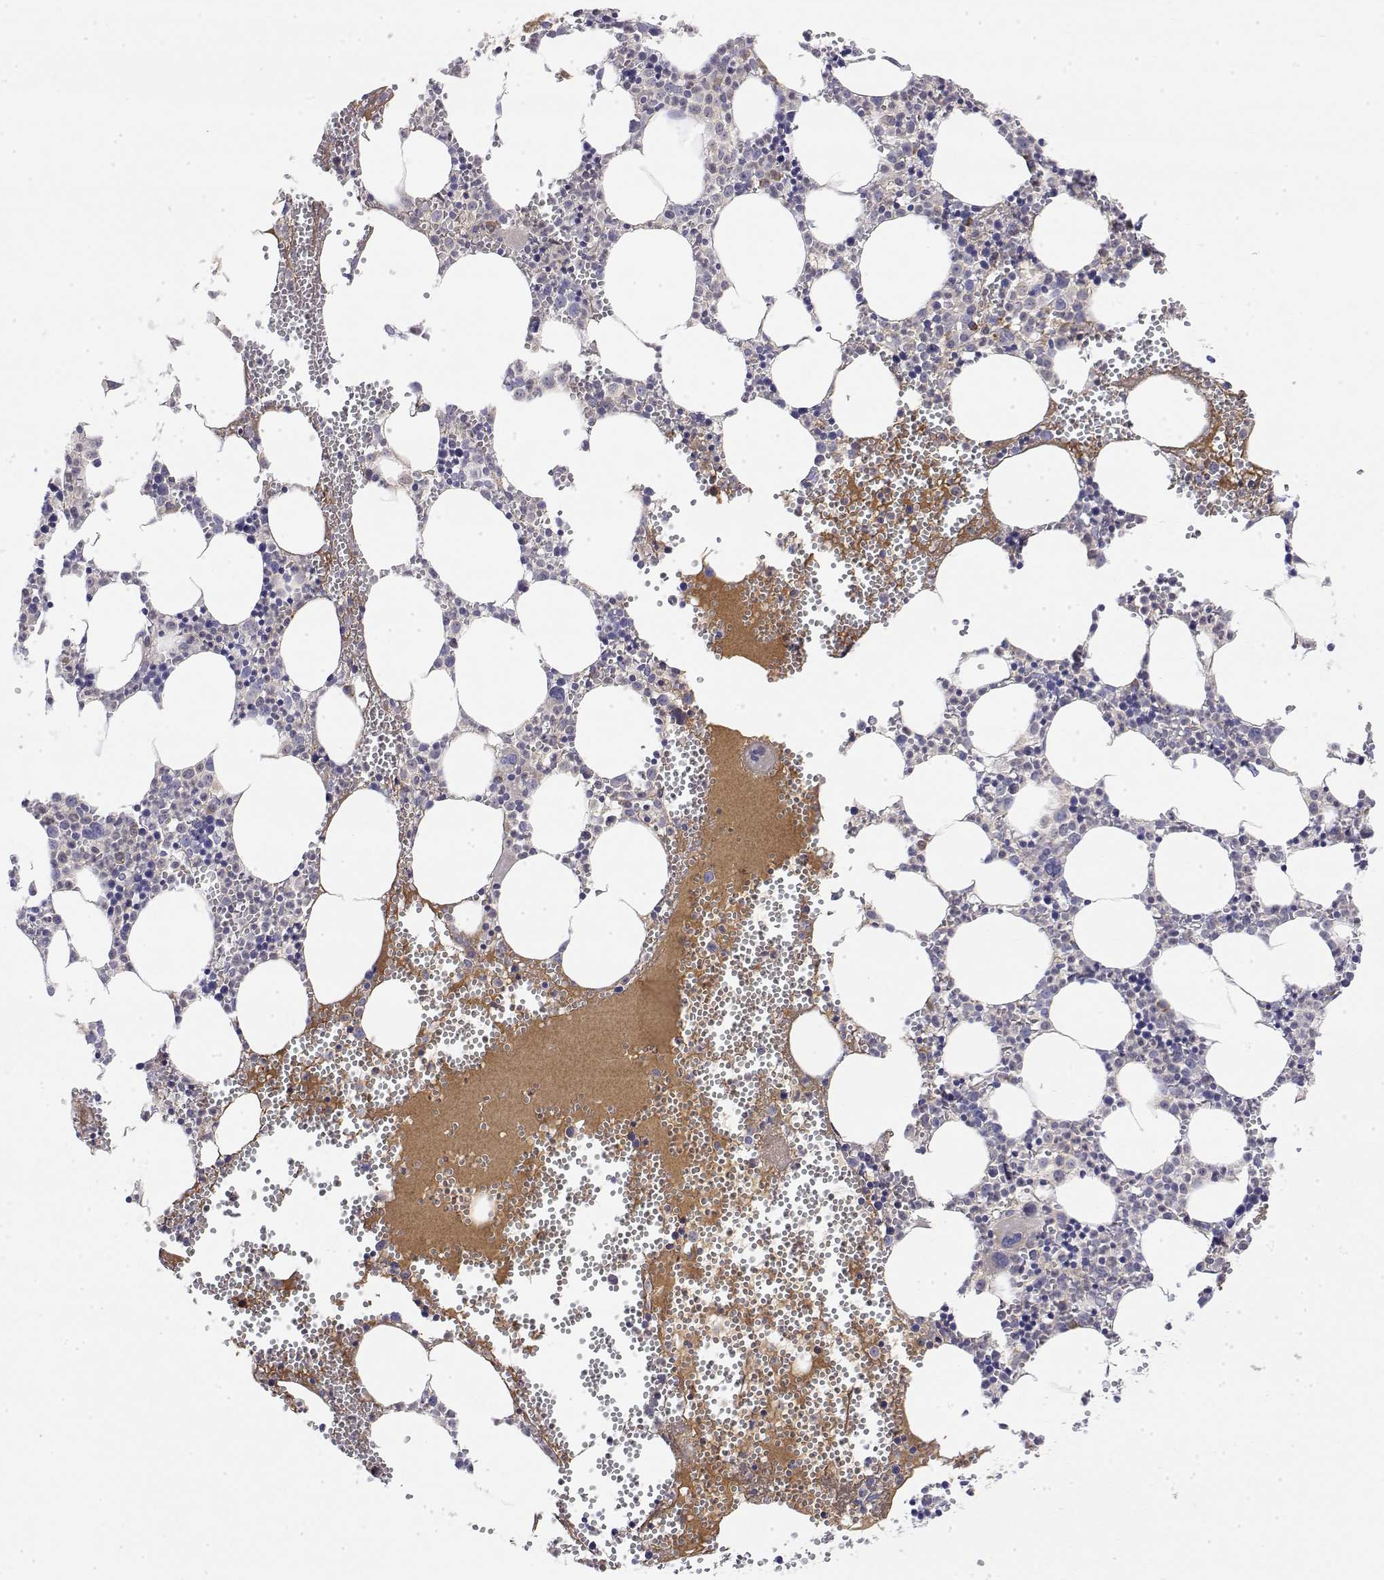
{"staining": {"intensity": "negative", "quantity": "none", "location": "none"}, "tissue": "bone marrow", "cell_type": "Hematopoietic cells", "image_type": "normal", "snomed": [{"axis": "morphology", "description": "Normal tissue, NOS"}, {"axis": "topography", "description": "Bone marrow"}], "caption": "The immunohistochemistry (IHC) histopathology image has no significant expression in hematopoietic cells of bone marrow. (DAB immunohistochemistry (IHC) visualized using brightfield microscopy, high magnification).", "gene": "IGFBP4", "patient": {"sex": "male", "age": 89}}